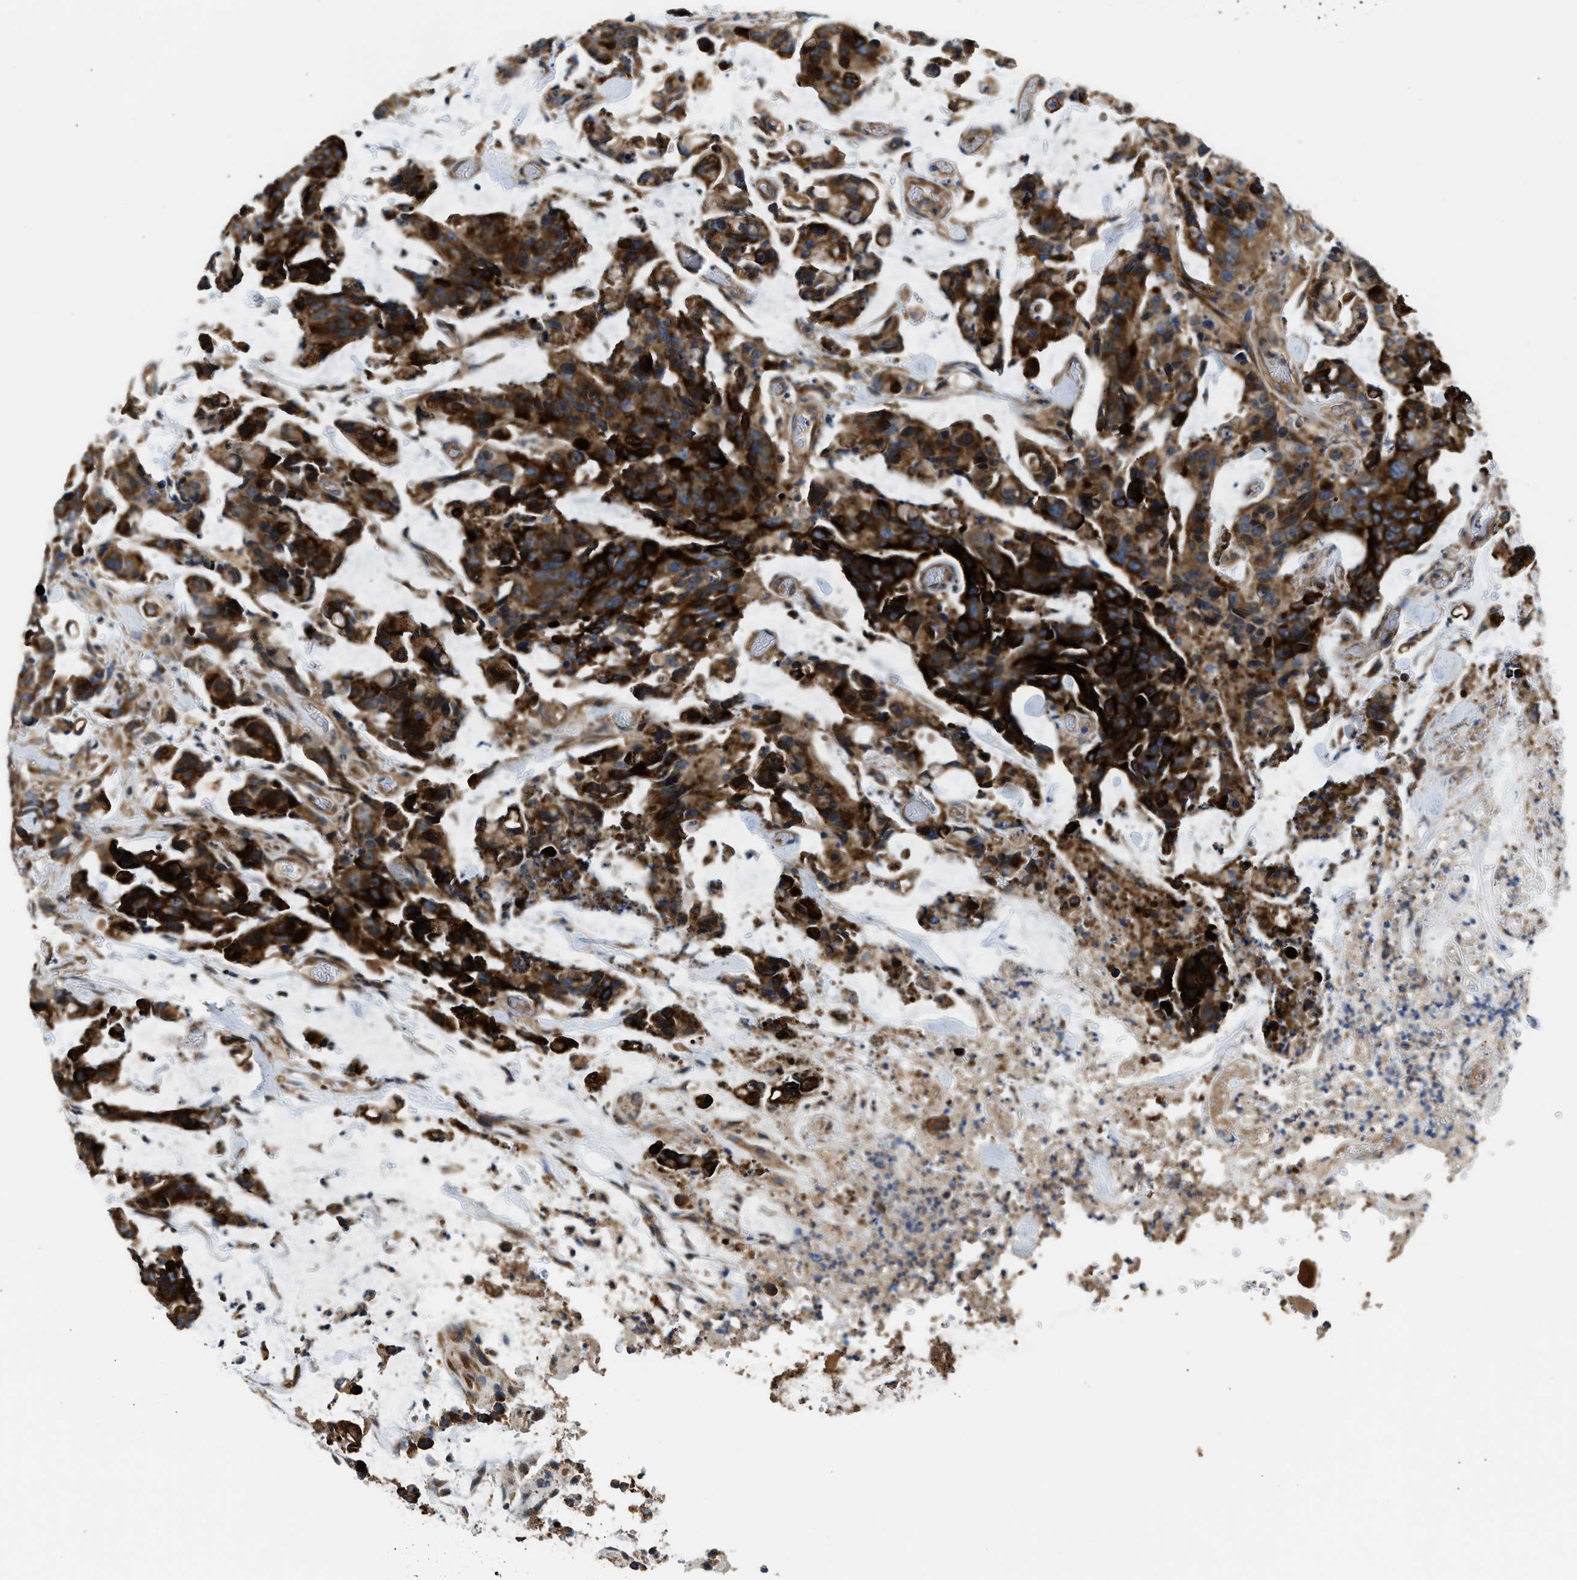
{"staining": {"intensity": "strong", "quantity": ">75%", "location": "cytoplasmic/membranous"}, "tissue": "colorectal cancer", "cell_type": "Tumor cells", "image_type": "cancer", "snomed": [{"axis": "morphology", "description": "Adenocarcinoma, NOS"}, {"axis": "topography", "description": "Colon"}], "caption": "Immunohistochemistry (IHC) photomicrograph of neoplastic tissue: human adenocarcinoma (colorectal) stained using IHC reveals high levels of strong protein expression localized specifically in the cytoplasmic/membranous of tumor cells, appearing as a cytoplasmic/membranous brown color.", "gene": "IL3RA", "patient": {"sex": "female", "age": 86}}